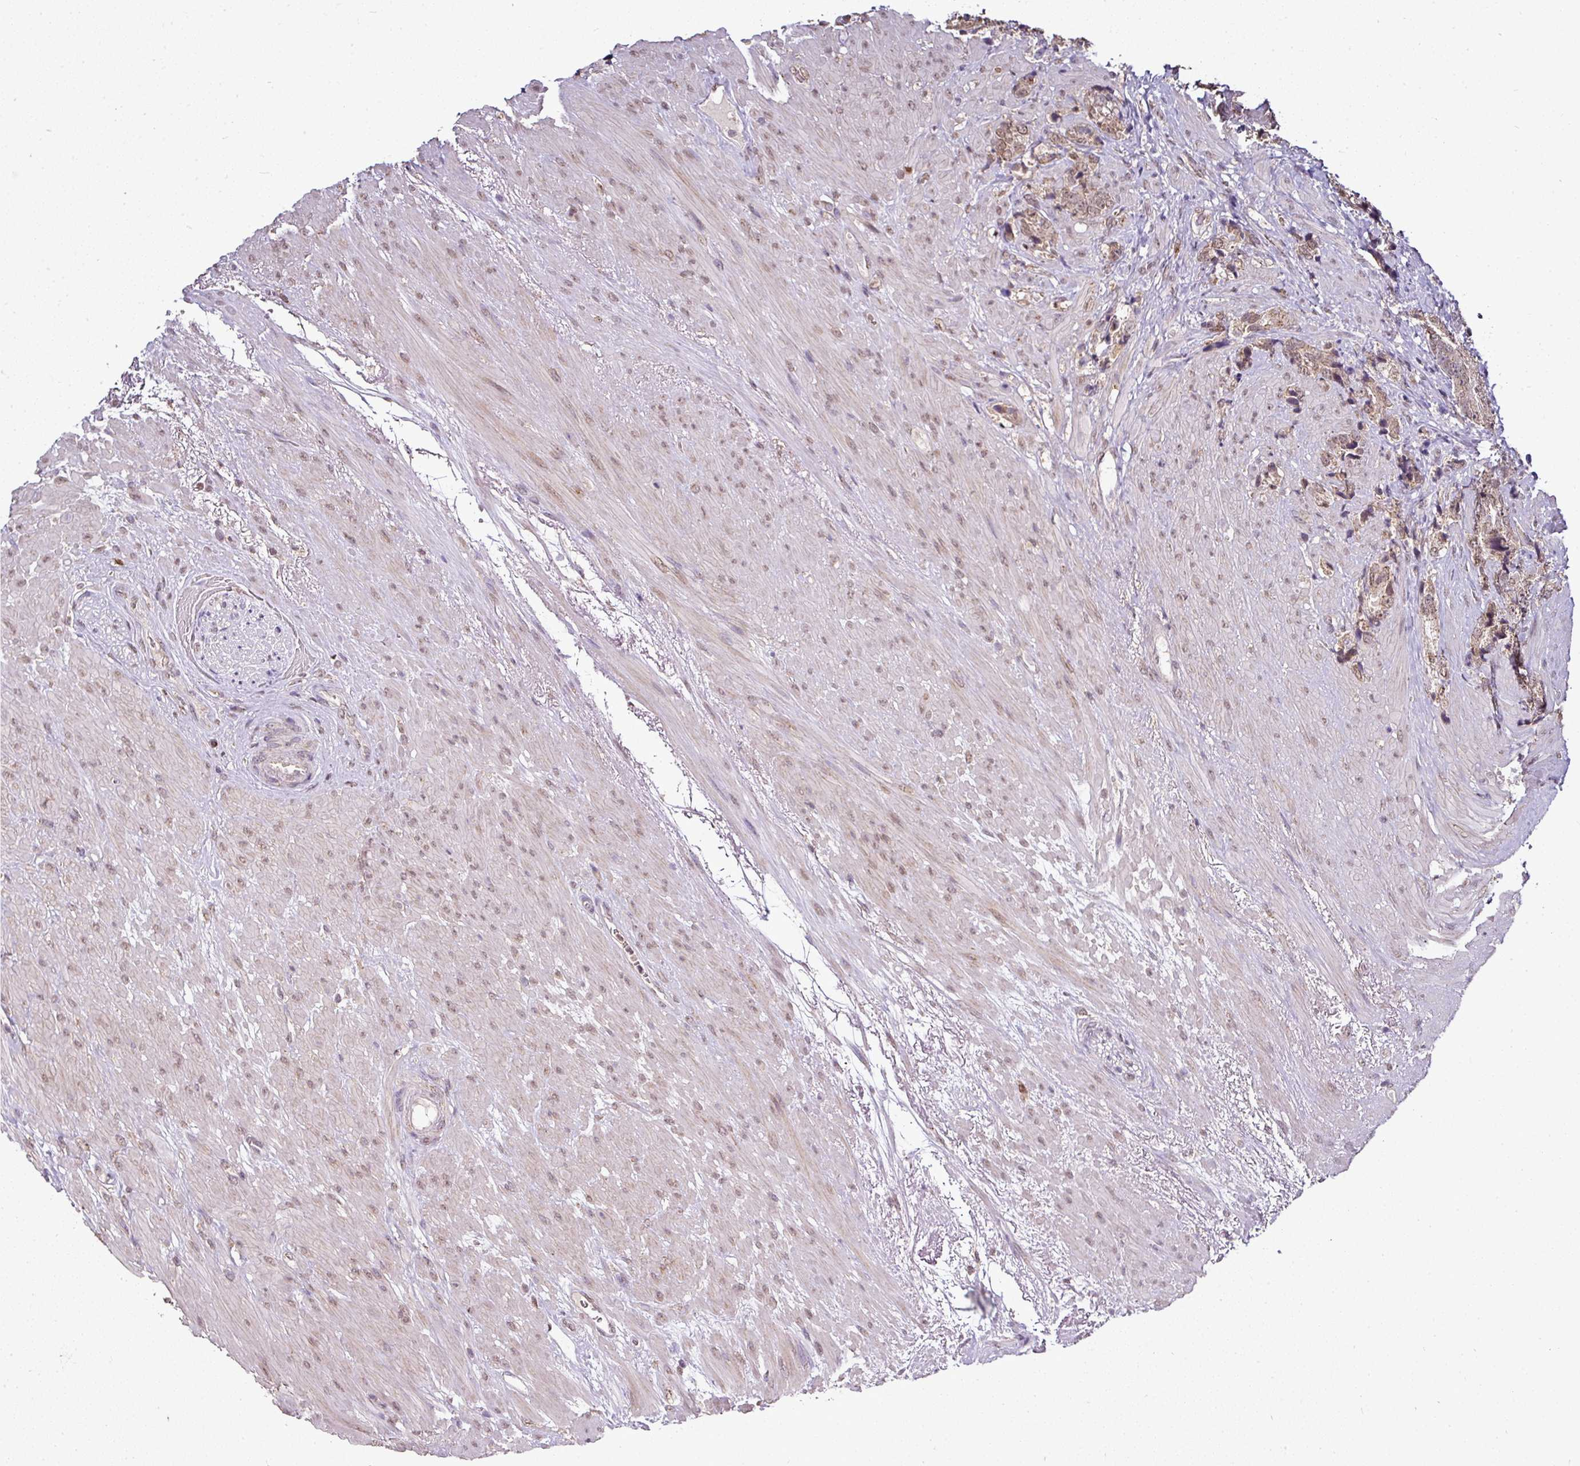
{"staining": {"intensity": "moderate", "quantity": ">75%", "location": "cytoplasmic/membranous,nuclear"}, "tissue": "prostate cancer", "cell_type": "Tumor cells", "image_type": "cancer", "snomed": [{"axis": "morphology", "description": "Adenocarcinoma, High grade"}, {"axis": "topography", "description": "Prostate"}], "caption": "Protein expression by immunohistochemistry (IHC) exhibits moderate cytoplasmic/membranous and nuclear positivity in approximately >75% of tumor cells in prostate cancer.", "gene": "JPH2", "patient": {"sex": "male", "age": 74}}